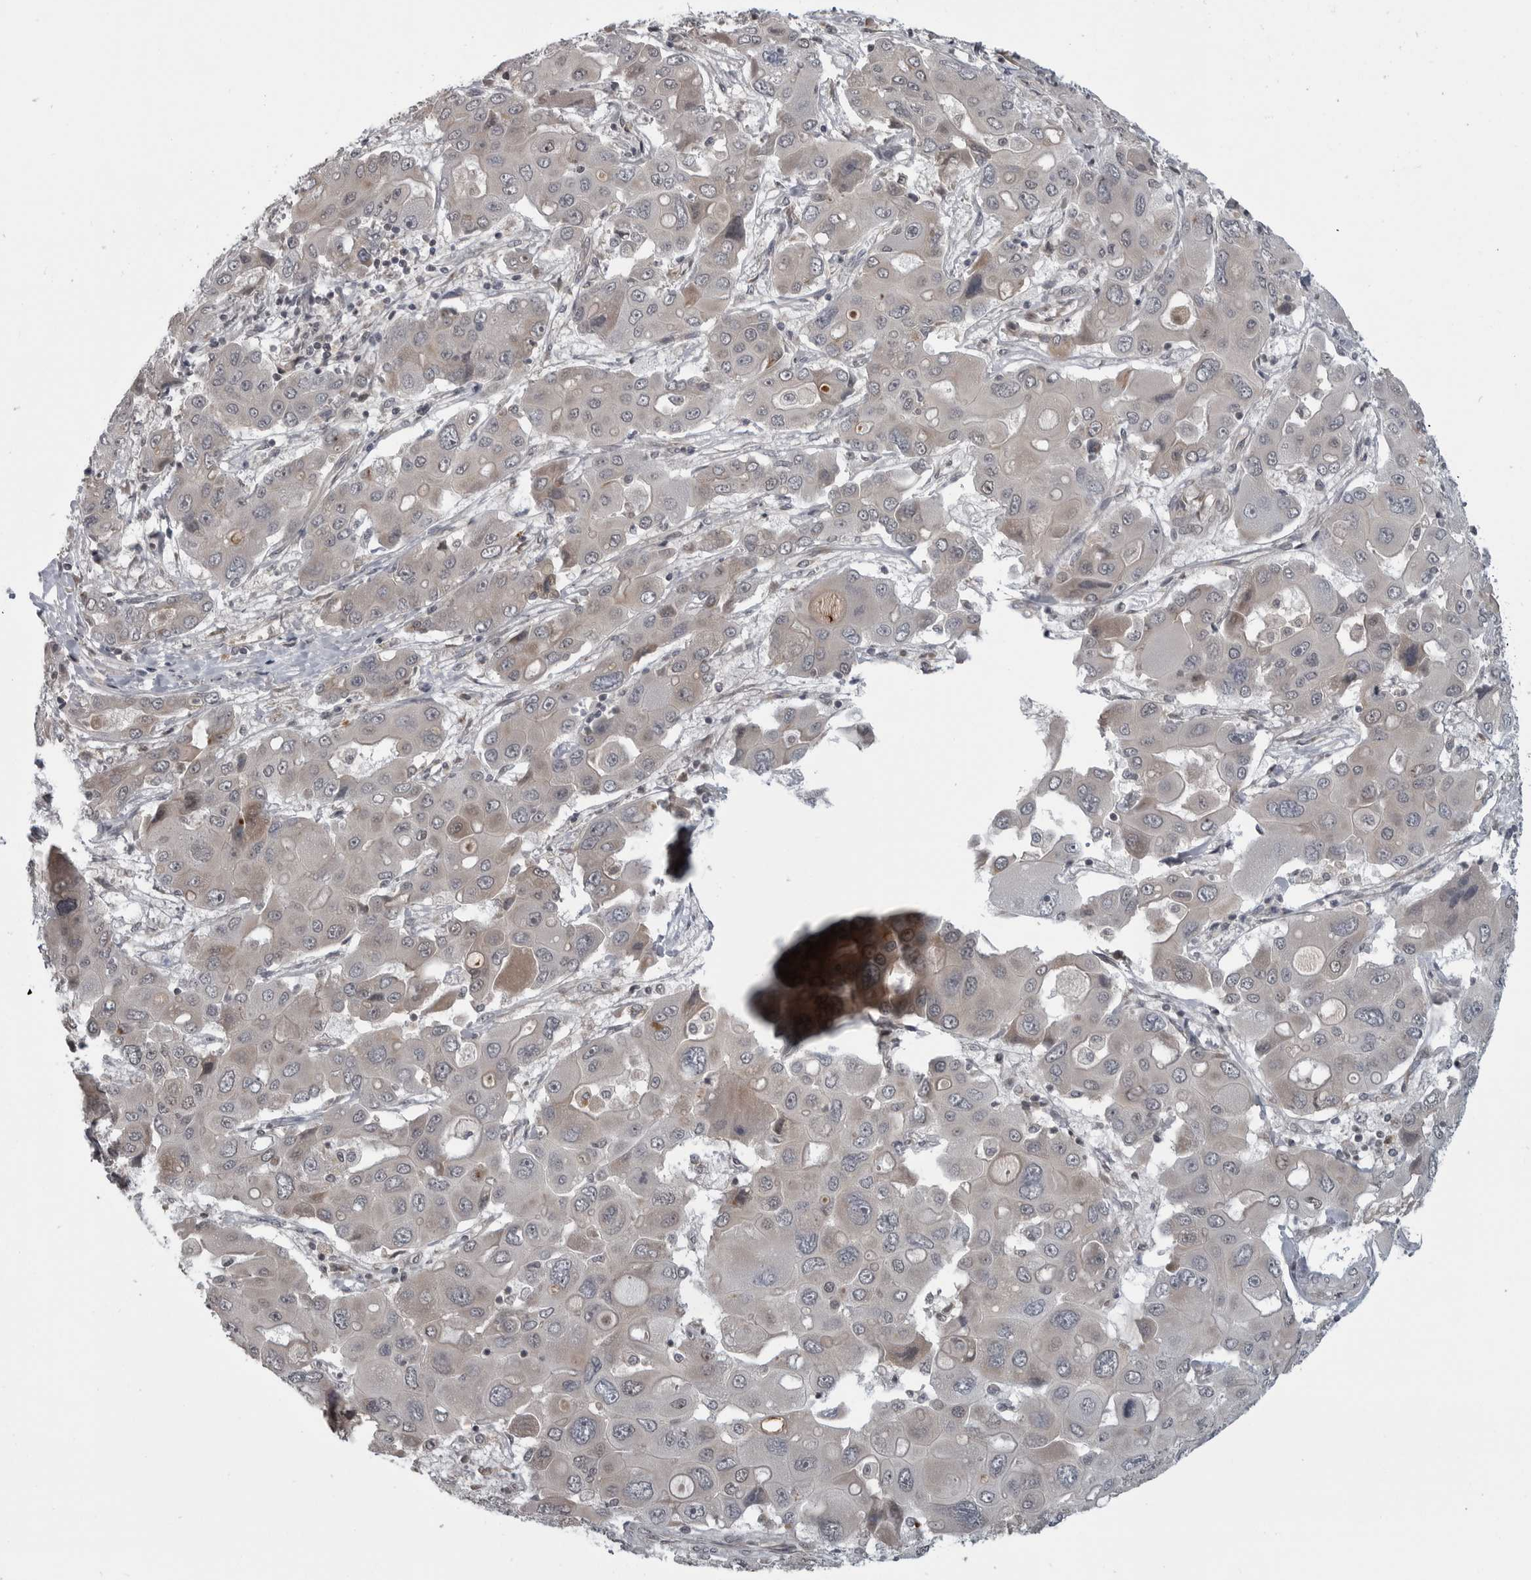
{"staining": {"intensity": "weak", "quantity": "25%-75%", "location": "cytoplasmic/membranous,nuclear"}, "tissue": "liver cancer", "cell_type": "Tumor cells", "image_type": "cancer", "snomed": [{"axis": "morphology", "description": "Cholangiocarcinoma"}, {"axis": "topography", "description": "Liver"}], "caption": "Liver cancer (cholangiocarcinoma) stained for a protein (brown) displays weak cytoplasmic/membranous and nuclear positive positivity in approximately 25%-75% of tumor cells.", "gene": "FAAP100", "patient": {"sex": "male", "age": 67}}